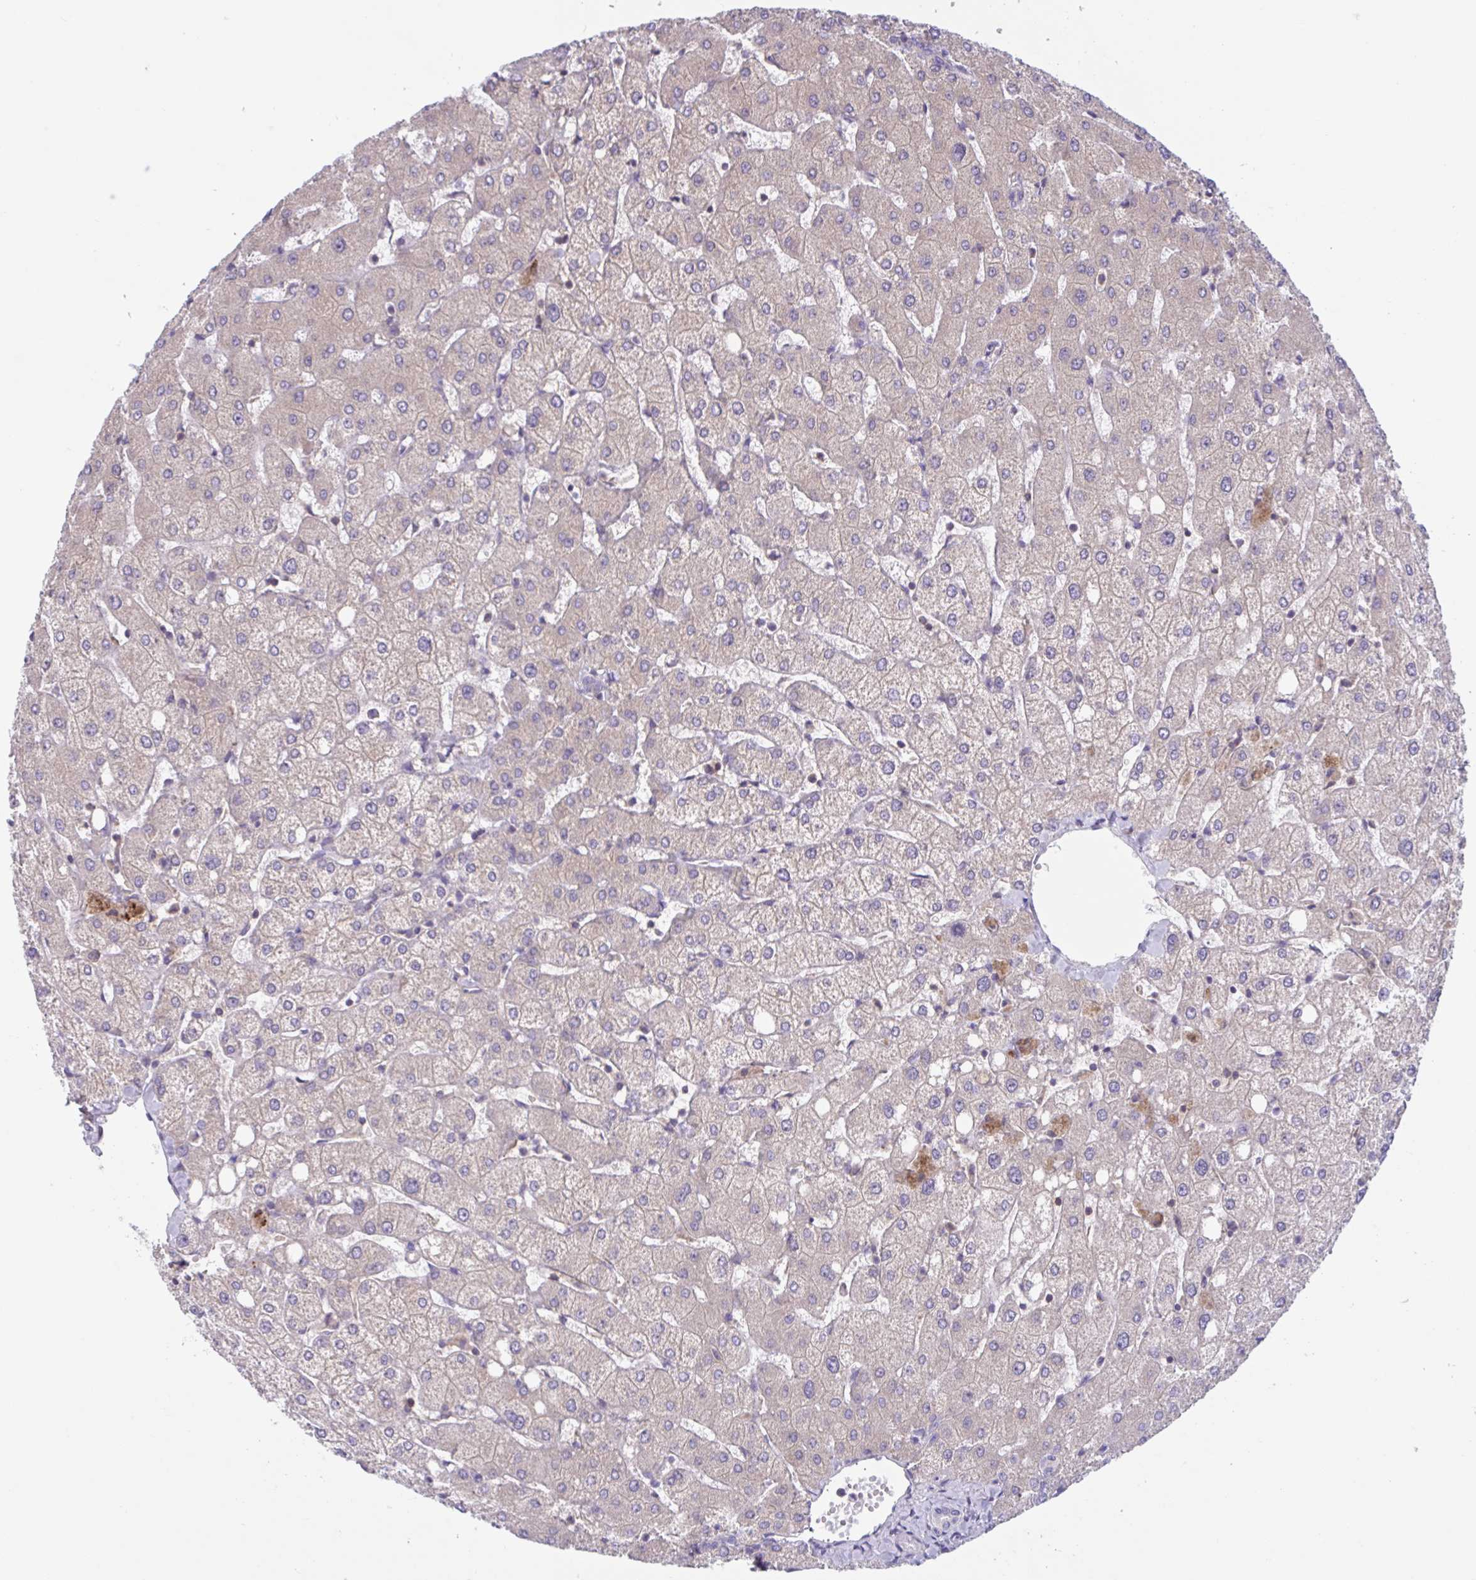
{"staining": {"intensity": "negative", "quantity": "none", "location": "none"}, "tissue": "liver", "cell_type": "Cholangiocytes", "image_type": "normal", "snomed": [{"axis": "morphology", "description": "Normal tissue, NOS"}, {"axis": "topography", "description": "Liver"}], "caption": "Histopathology image shows no significant protein staining in cholangiocytes of normal liver. (DAB (3,3'-diaminobenzidine) IHC with hematoxylin counter stain).", "gene": "WNT9B", "patient": {"sex": "female", "age": 54}}